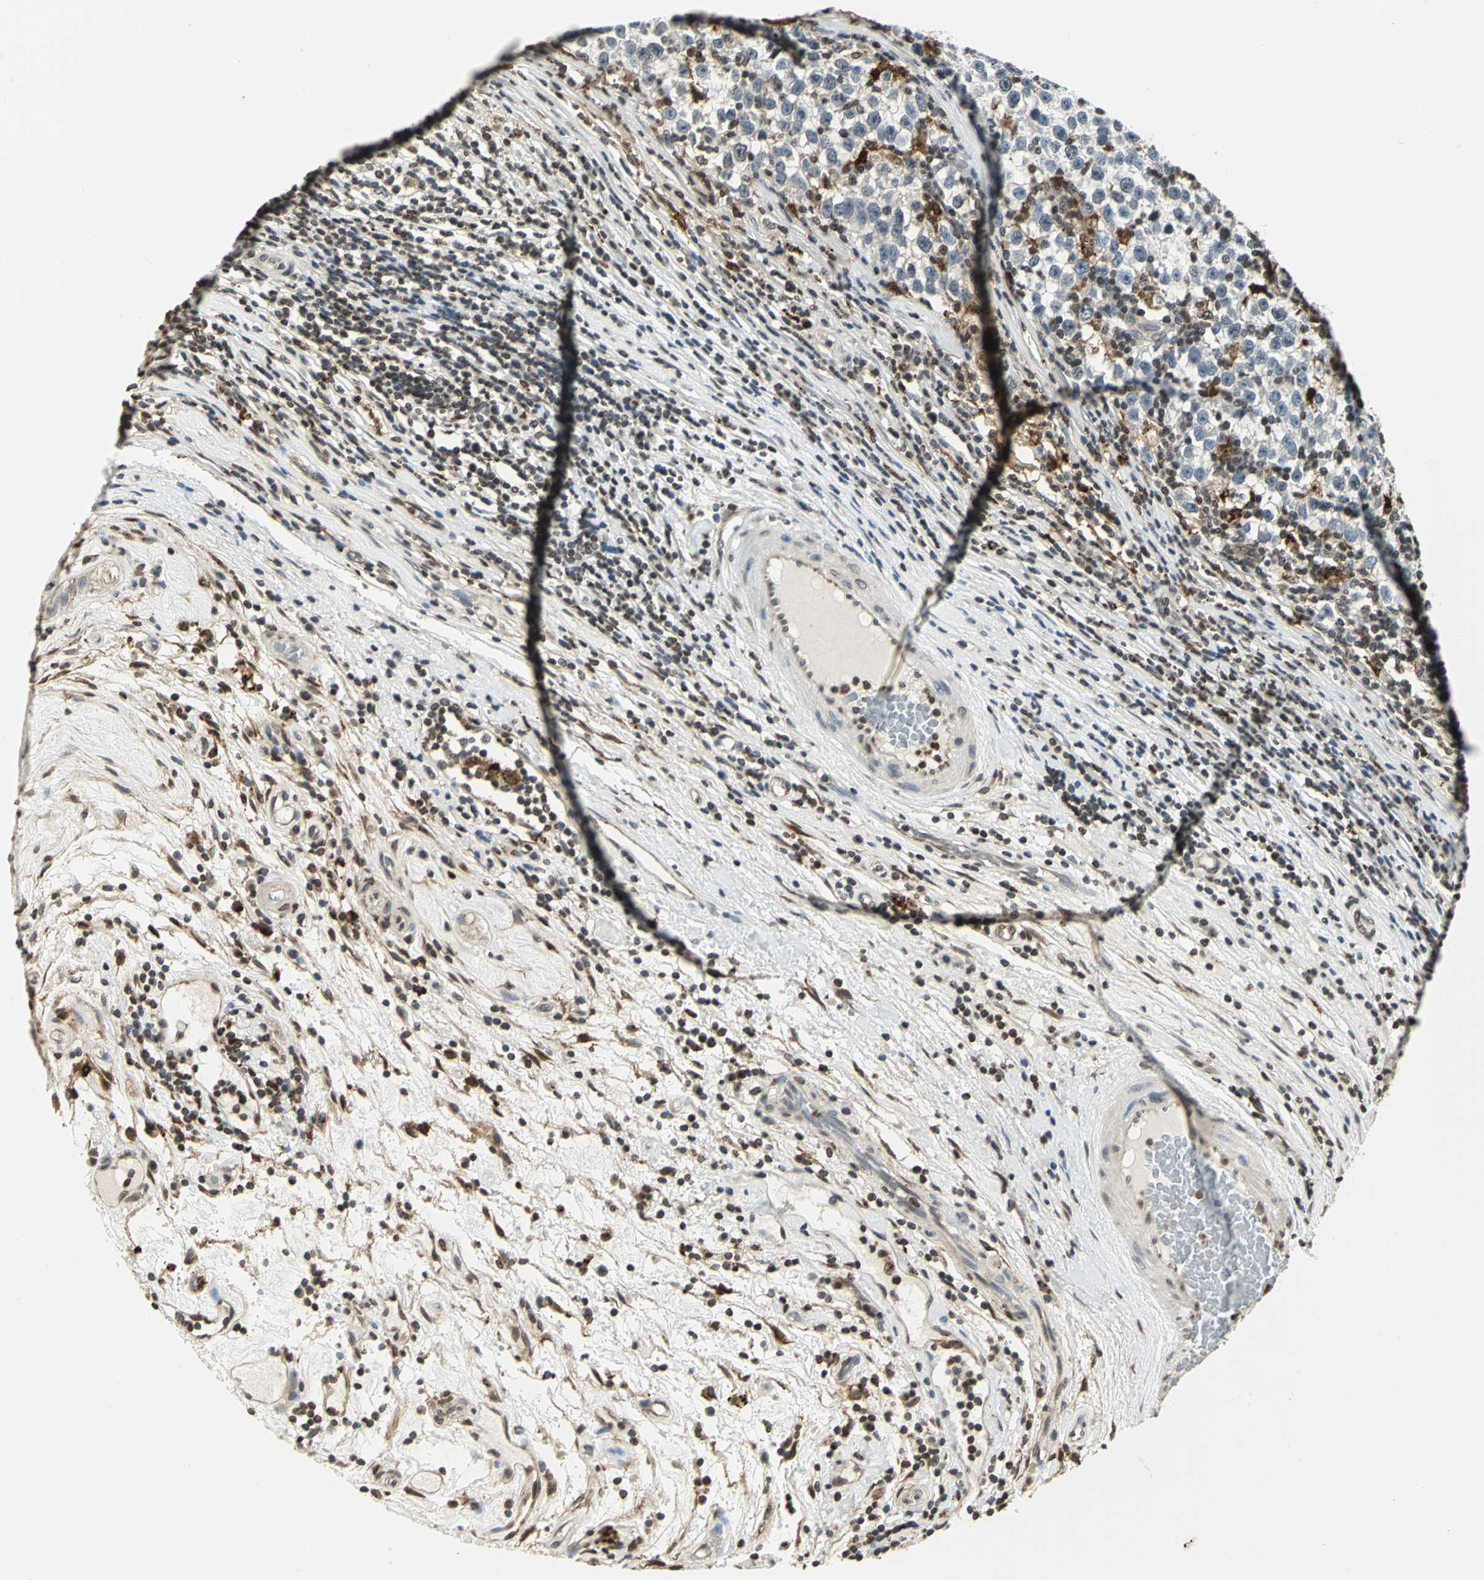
{"staining": {"intensity": "weak", "quantity": "25%-75%", "location": "cytoplasmic/membranous,nuclear"}, "tissue": "testis cancer", "cell_type": "Tumor cells", "image_type": "cancer", "snomed": [{"axis": "morphology", "description": "Seminoma, NOS"}, {"axis": "topography", "description": "Testis"}], "caption": "Seminoma (testis) was stained to show a protein in brown. There is low levels of weak cytoplasmic/membranous and nuclear staining in about 25%-75% of tumor cells.", "gene": "LGALS3", "patient": {"sex": "male", "age": 43}}